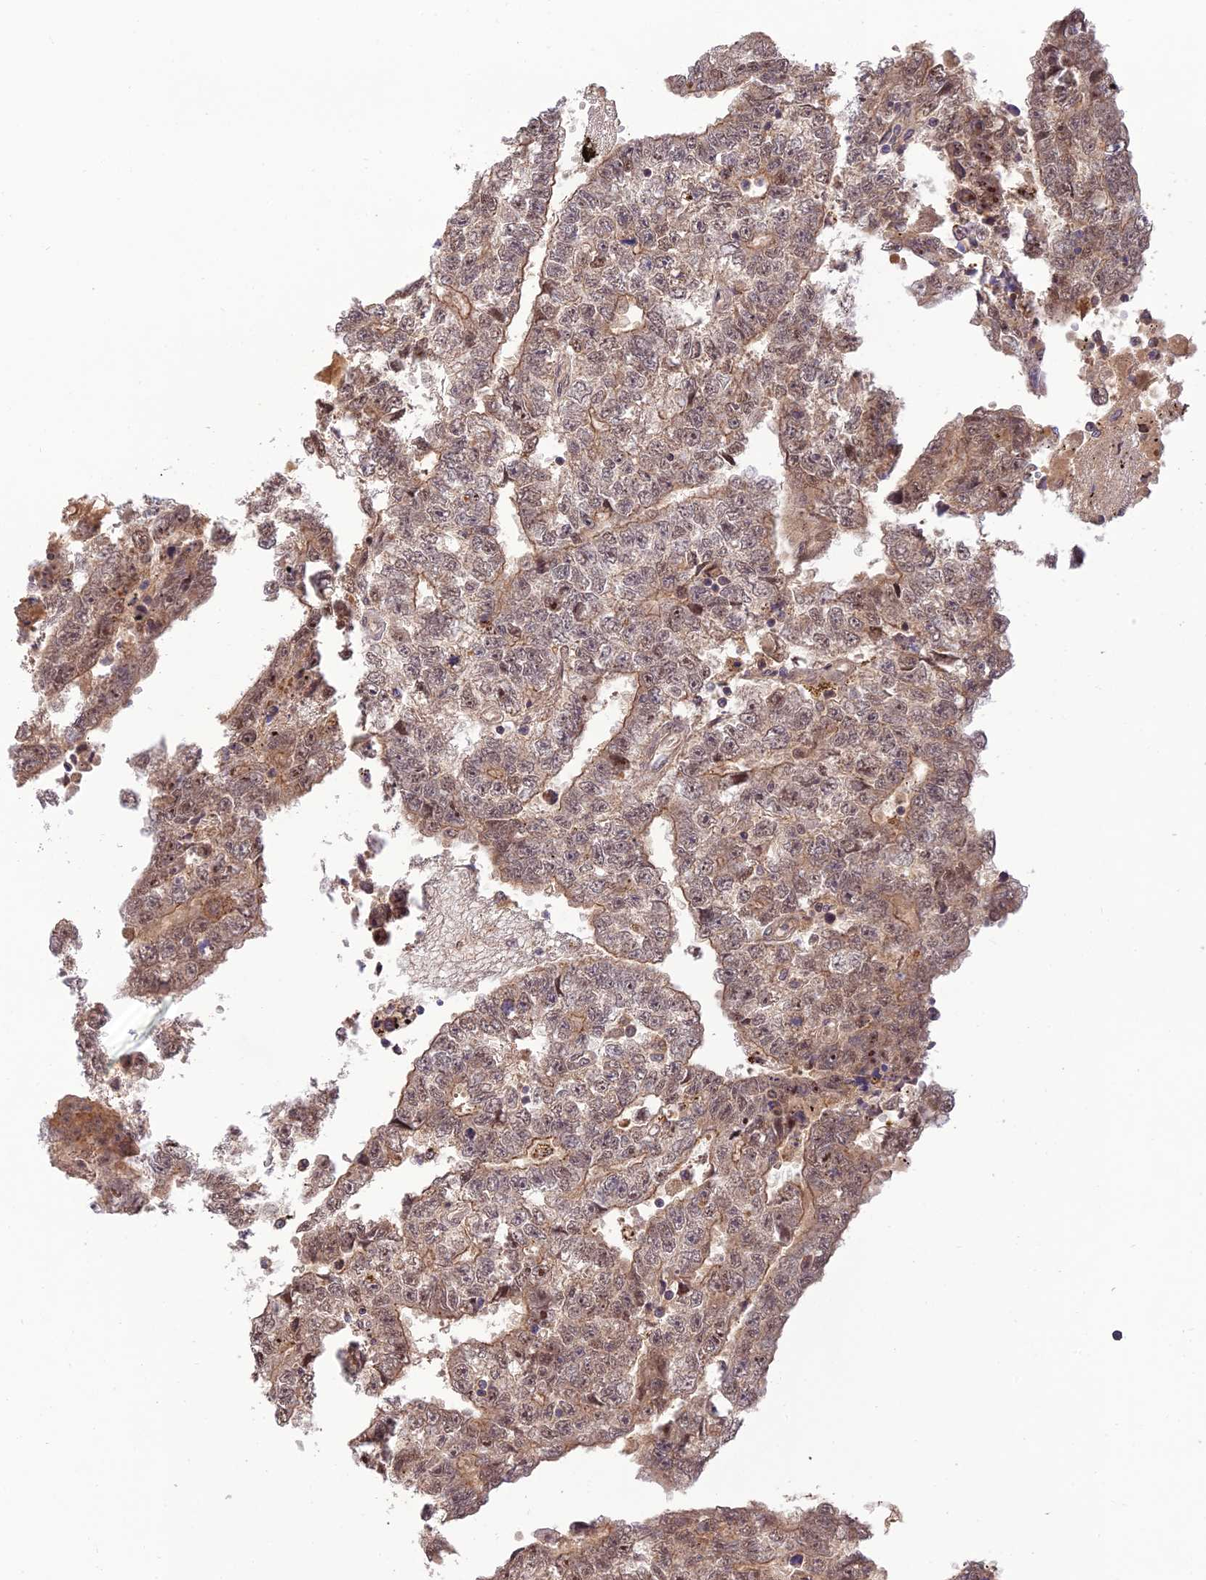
{"staining": {"intensity": "weak", "quantity": "25%-75%", "location": "cytoplasmic/membranous,nuclear"}, "tissue": "testis cancer", "cell_type": "Tumor cells", "image_type": "cancer", "snomed": [{"axis": "morphology", "description": "Carcinoma, Embryonal, NOS"}, {"axis": "topography", "description": "Testis"}], "caption": "Testis embryonal carcinoma stained for a protein demonstrates weak cytoplasmic/membranous and nuclear positivity in tumor cells. The staining was performed using DAB, with brown indicating positive protein expression. Nuclei are stained blue with hematoxylin.", "gene": "REV1", "patient": {"sex": "male", "age": 25}}